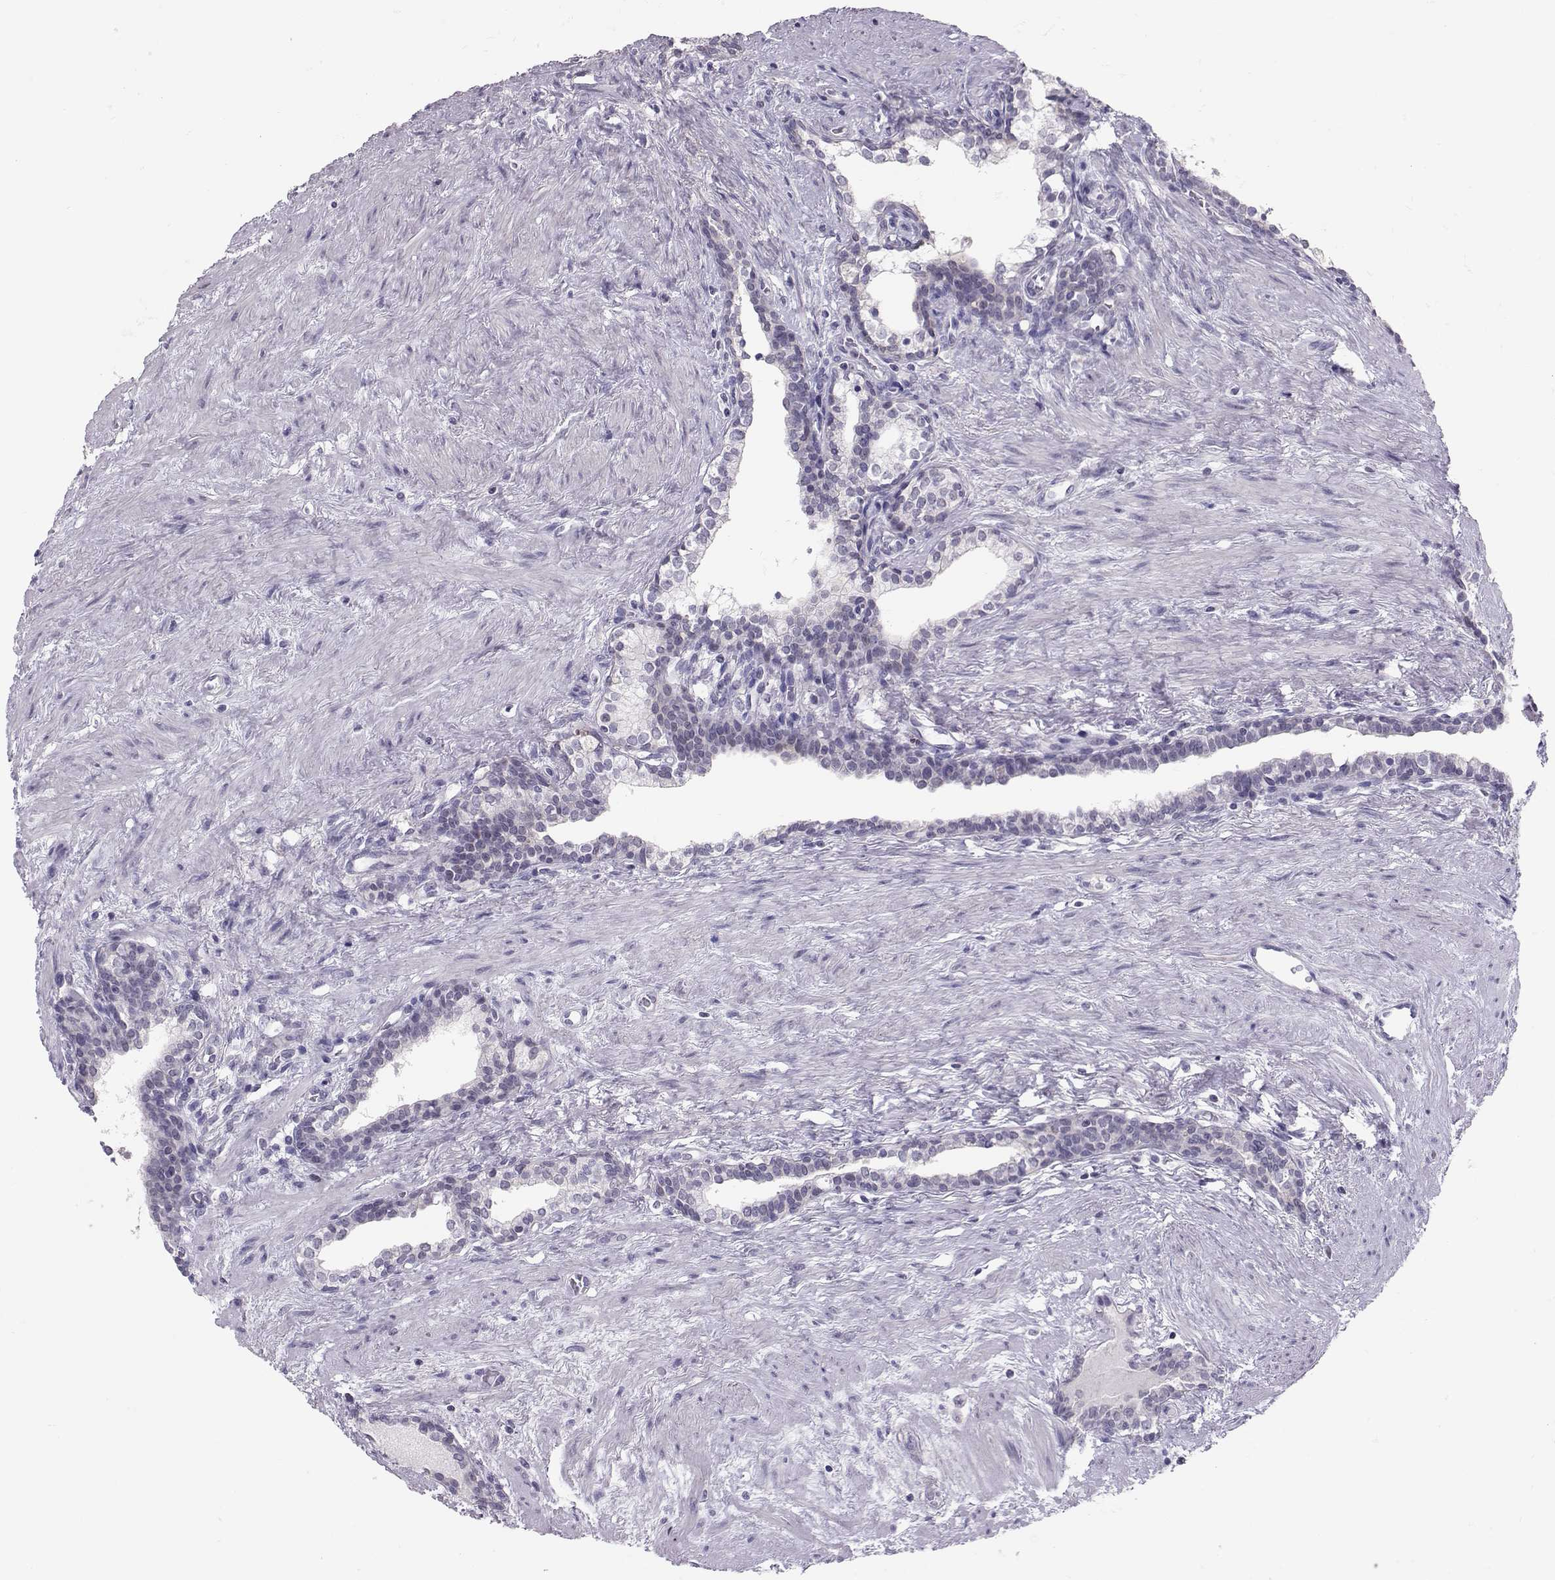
{"staining": {"intensity": "negative", "quantity": "none", "location": "none"}, "tissue": "prostate cancer", "cell_type": "Tumor cells", "image_type": "cancer", "snomed": [{"axis": "morphology", "description": "Adenocarcinoma, NOS"}, {"axis": "morphology", "description": "Adenocarcinoma, High grade"}, {"axis": "topography", "description": "Prostate"}], "caption": "Immunohistochemistry photomicrograph of prostate cancer (adenocarcinoma) stained for a protein (brown), which demonstrates no staining in tumor cells.", "gene": "DNAAF1", "patient": {"sex": "male", "age": 61}}